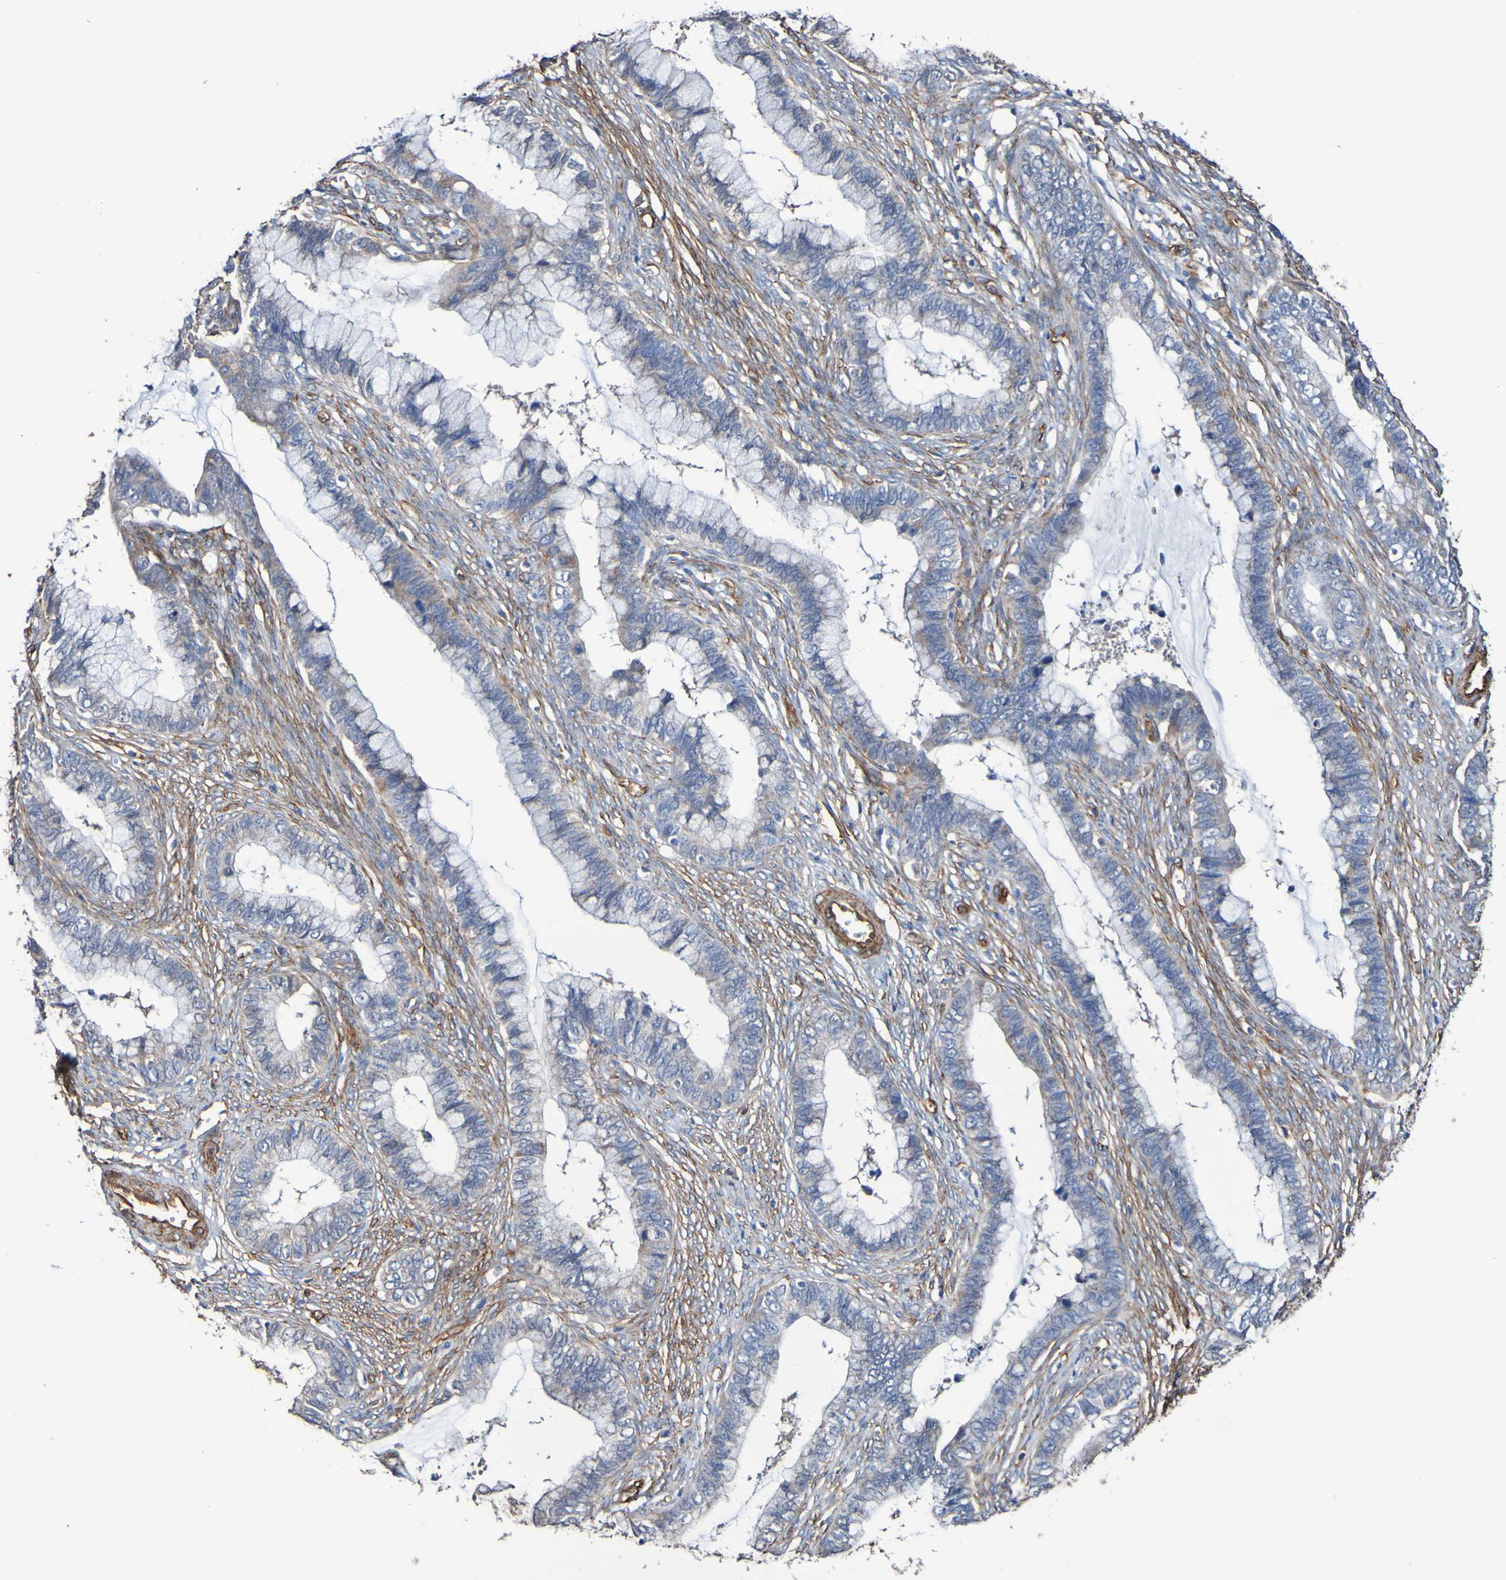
{"staining": {"intensity": "weak", "quantity": "<25%", "location": "cytoplasmic/membranous"}, "tissue": "cervical cancer", "cell_type": "Tumor cells", "image_type": "cancer", "snomed": [{"axis": "morphology", "description": "Adenocarcinoma, NOS"}, {"axis": "topography", "description": "Cervix"}], "caption": "Tumor cells are negative for brown protein staining in cervical cancer (adenocarcinoma).", "gene": "ELMOD3", "patient": {"sex": "female", "age": 44}}